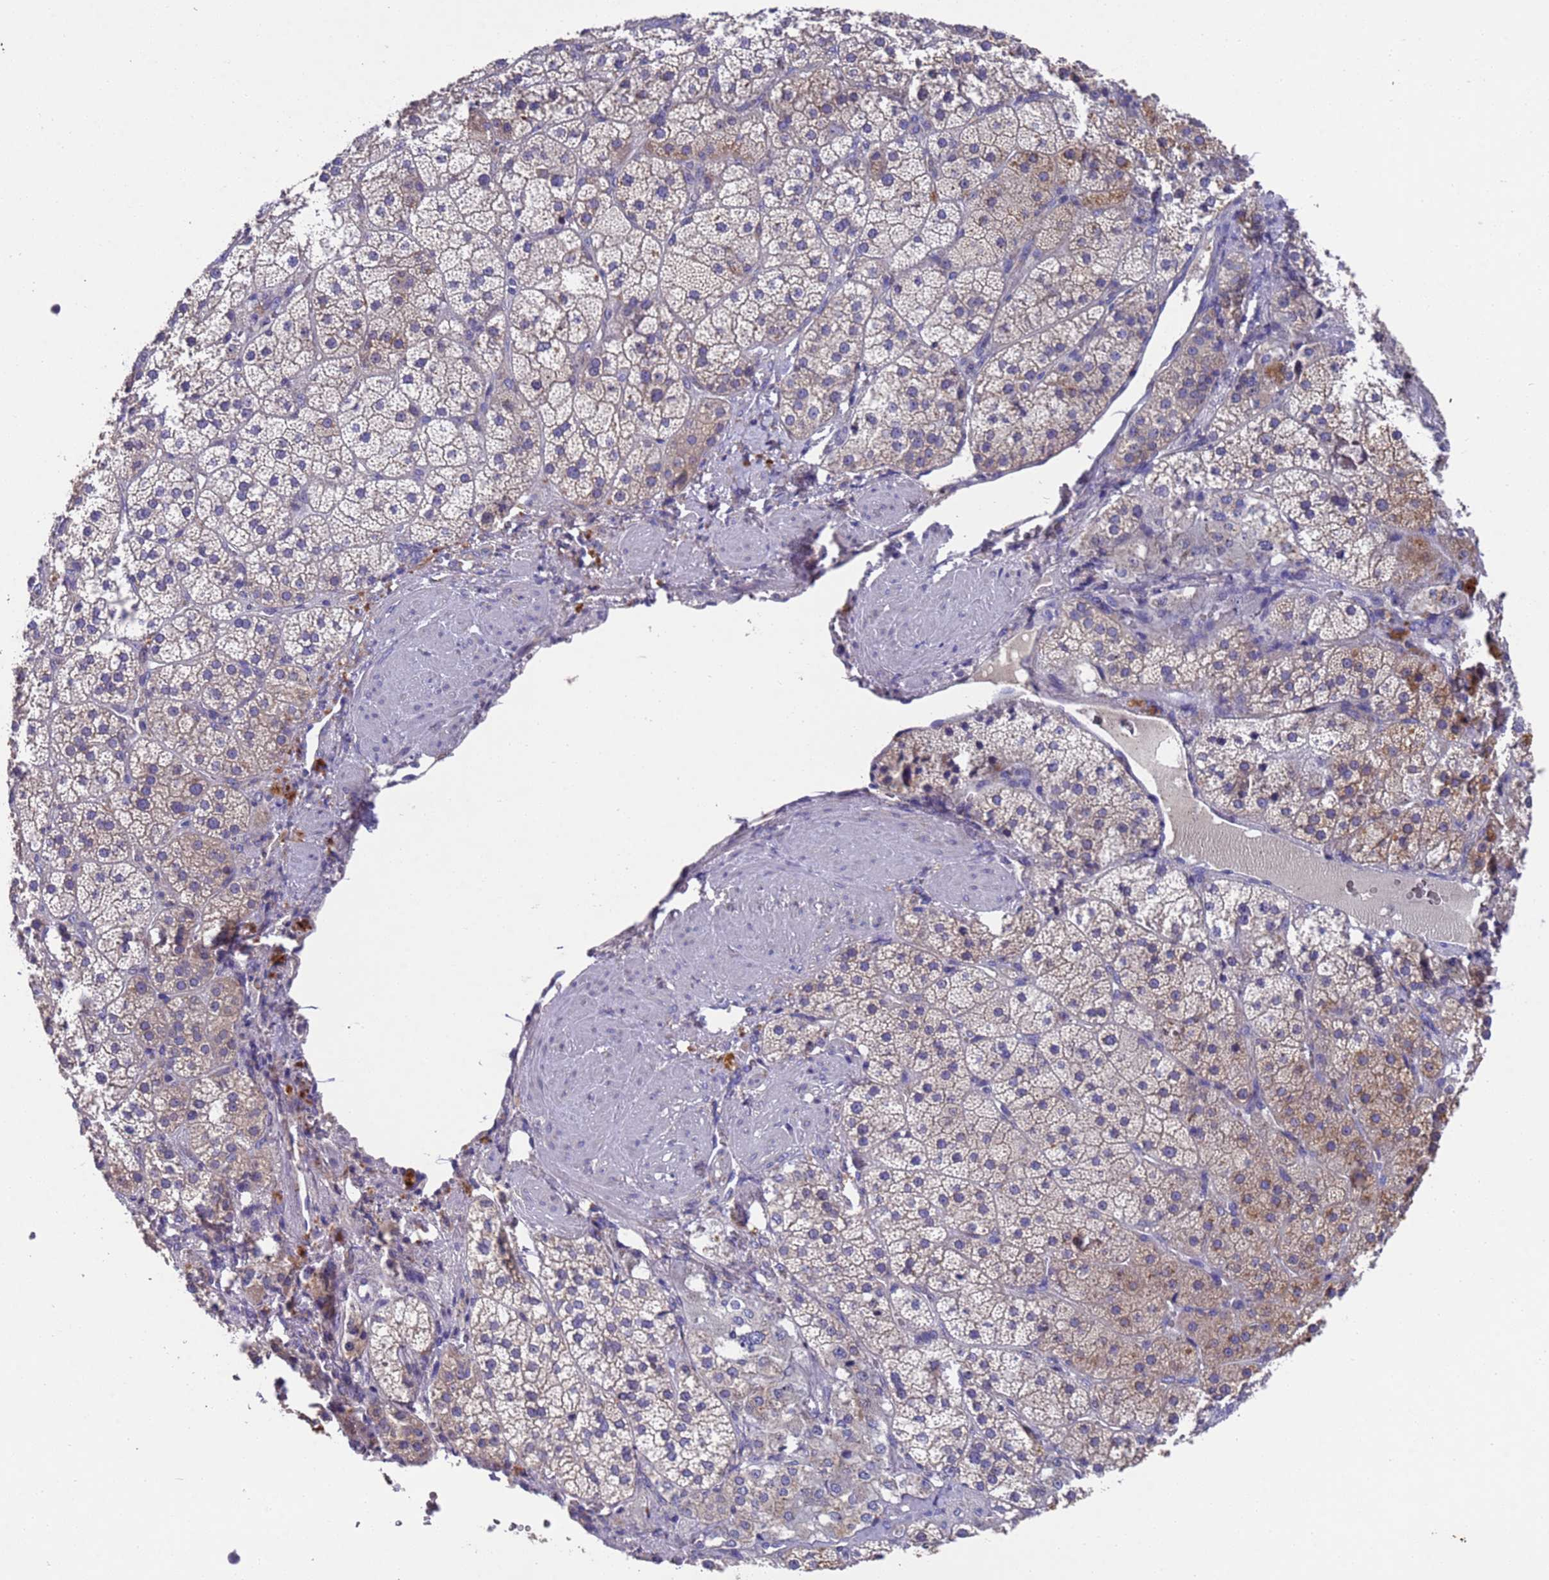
{"staining": {"intensity": "moderate", "quantity": ">75%", "location": "cytoplasmic/membranous"}, "tissue": "adrenal gland", "cell_type": "Glandular cells", "image_type": "normal", "snomed": [{"axis": "morphology", "description": "Normal tissue, NOS"}, {"axis": "topography", "description": "Adrenal gland"}], "caption": "Immunohistochemistry image of benign adrenal gland: adrenal gland stained using immunohistochemistry (IHC) exhibits medium levels of moderate protein expression localized specifically in the cytoplasmic/membranous of glandular cells, appearing as a cytoplasmic/membranous brown color.", "gene": "DCAF12L1", "patient": {"sex": "male", "age": 57}}